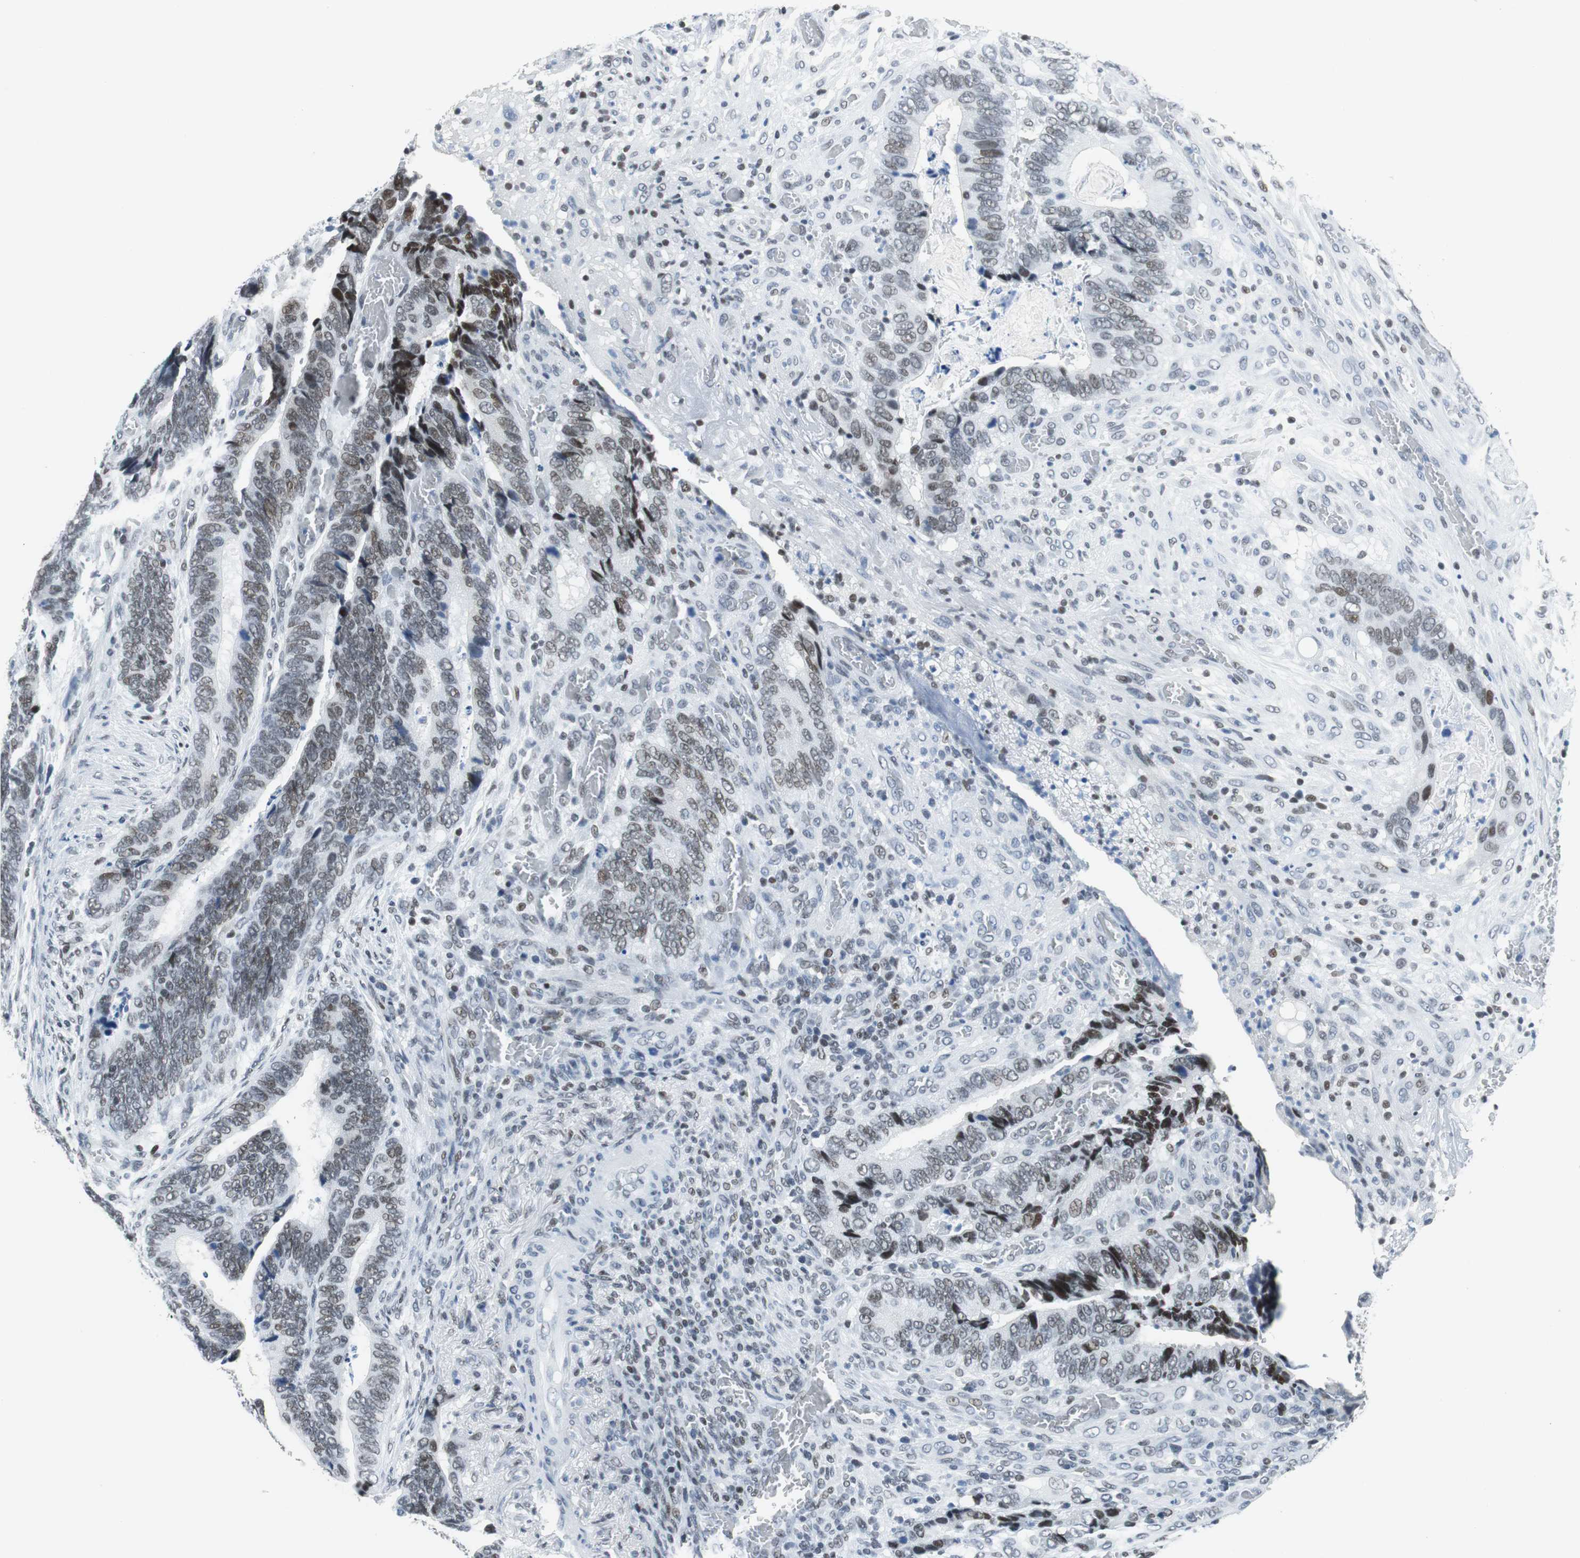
{"staining": {"intensity": "weak", "quantity": "25%-75%", "location": "nuclear"}, "tissue": "colorectal cancer", "cell_type": "Tumor cells", "image_type": "cancer", "snomed": [{"axis": "morphology", "description": "Adenocarcinoma, NOS"}, {"axis": "topography", "description": "Colon"}], "caption": "Tumor cells demonstrate low levels of weak nuclear expression in about 25%-75% of cells in human colorectal cancer.", "gene": "HDAC3", "patient": {"sex": "male", "age": 72}}